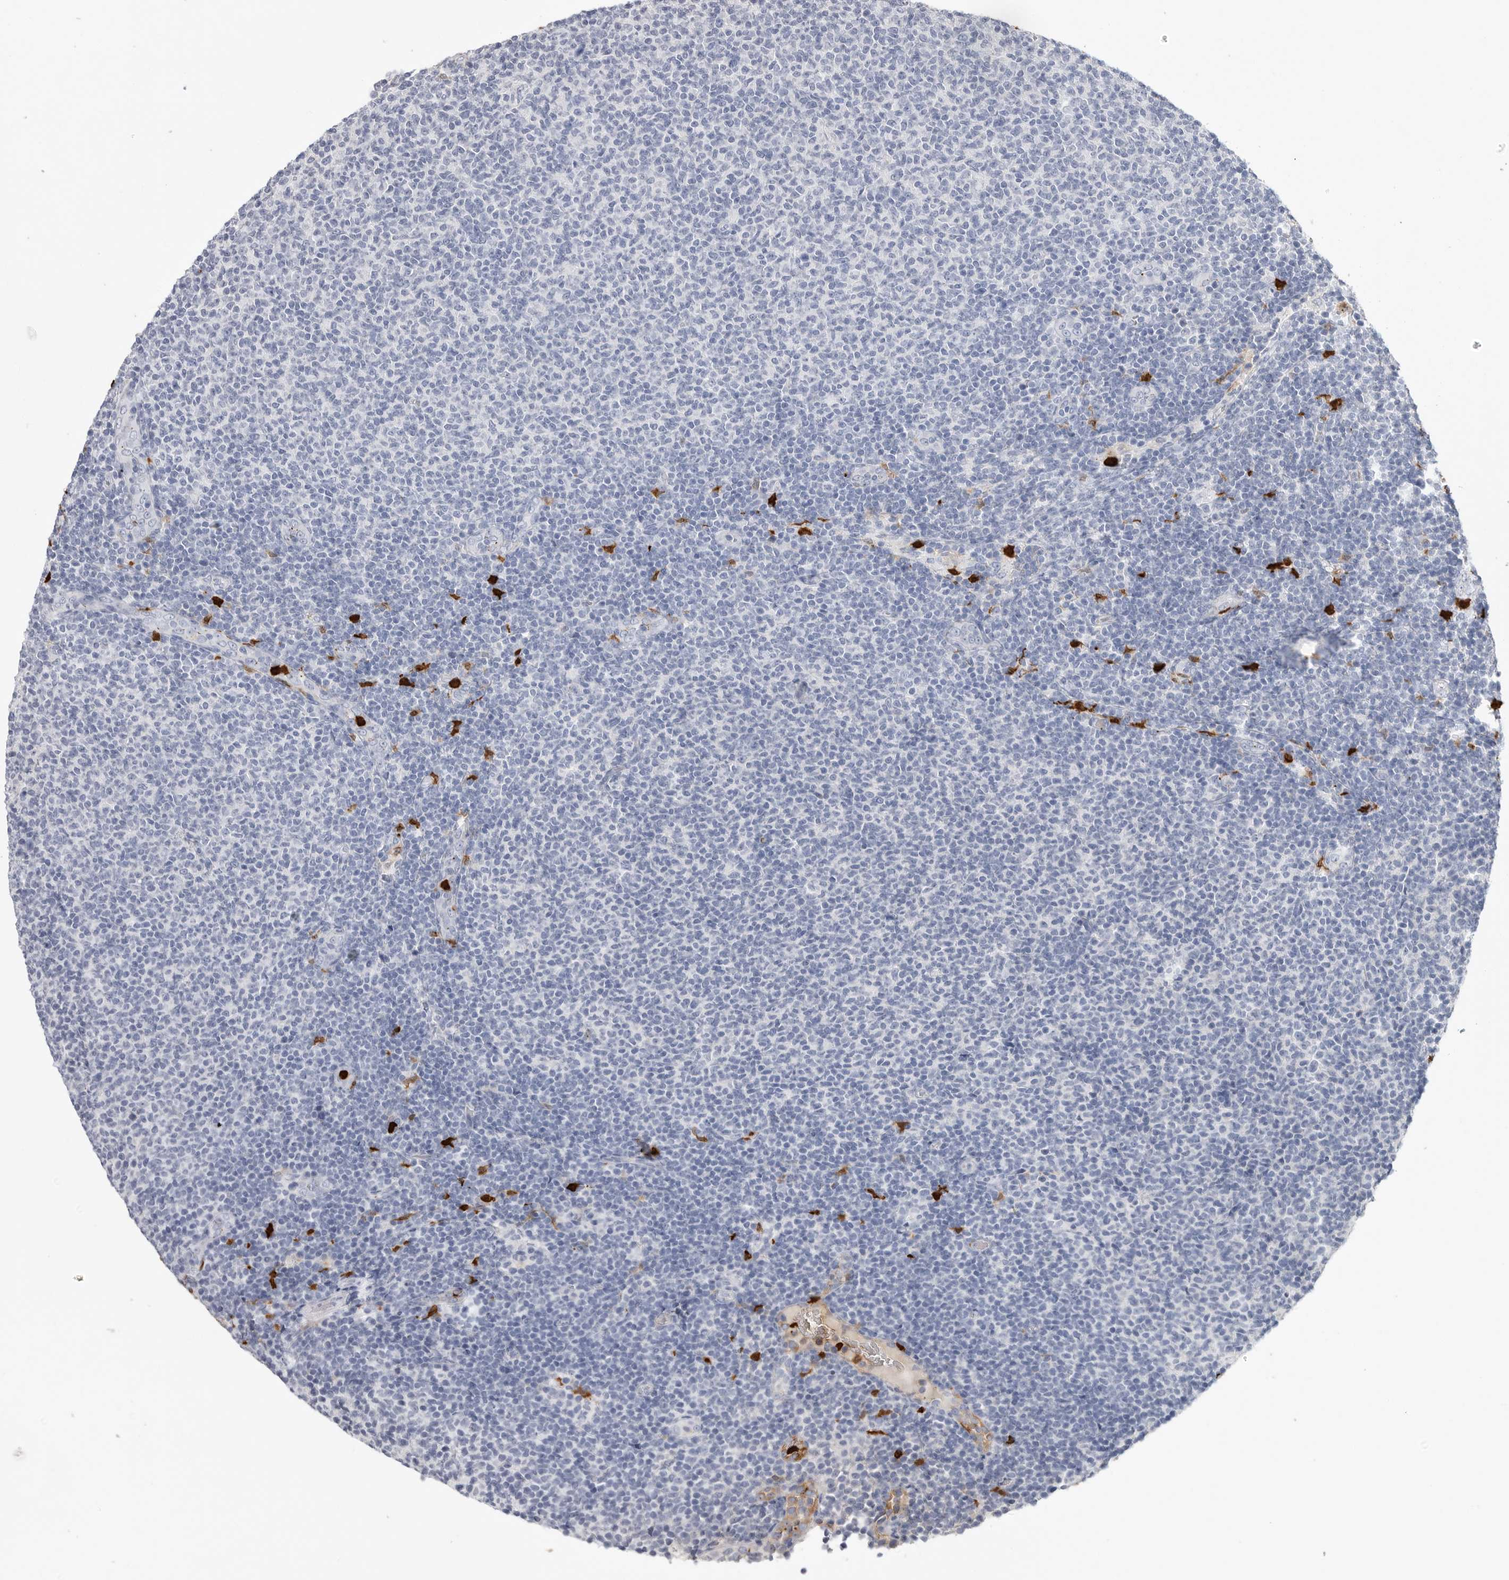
{"staining": {"intensity": "negative", "quantity": "none", "location": "none"}, "tissue": "lymphoma", "cell_type": "Tumor cells", "image_type": "cancer", "snomed": [{"axis": "morphology", "description": "Malignant lymphoma, non-Hodgkin's type, Low grade"}, {"axis": "topography", "description": "Lymph node"}], "caption": "Immunohistochemistry (IHC) photomicrograph of neoplastic tissue: human lymphoma stained with DAB (3,3'-diaminobenzidine) reveals no significant protein staining in tumor cells. (DAB immunohistochemistry with hematoxylin counter stain).", "gene": "CYB561D1", "patient": {"sex": "male", "age": 66}}